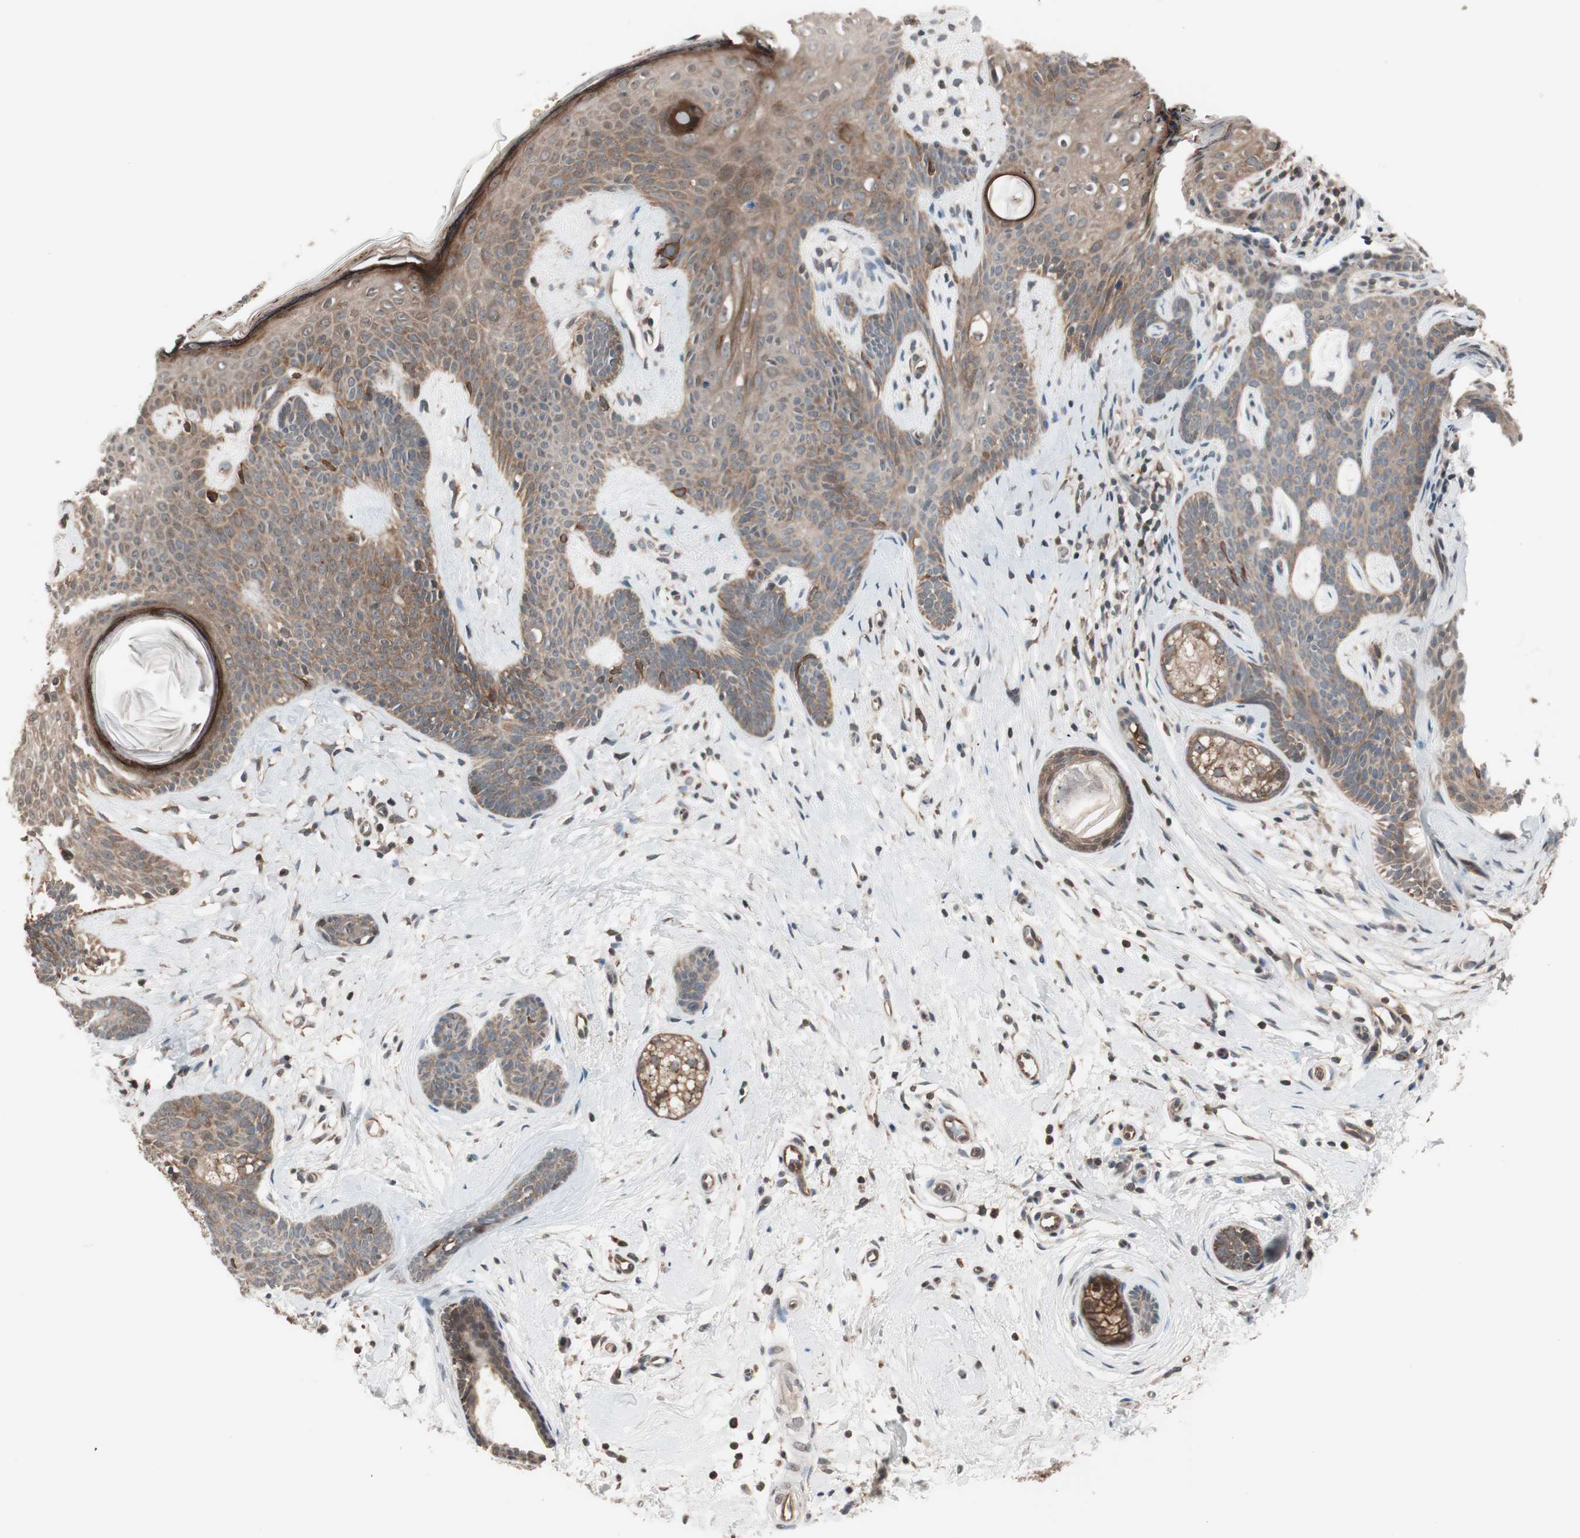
{"staining": {"intensity": "weak", "quantity": "25%-75%", "location": "cytoplasmic/membranous"}, "tissue": "skin cancer", "cell_type": "Tumor cells", "image_type": "cancer", "snomed": [{"axis": "morphology", "description": "Developmental malformation"}, {"axis": "morphology", "description": "Basal cell carcinoma"}, {"axis": "topography", "description": "Skin"}], "caption": "An IHC photomicrograph of neoplastic tissue is shown. Protein staining in brown highlights weak cytoplasmic/membranous positivity in skin cancer within tumor cells. The protein is shown in brown color, while the nuclei are stained blue.", "gene": "FBXO5", "patient": {"sex": "female", "age": 62}}